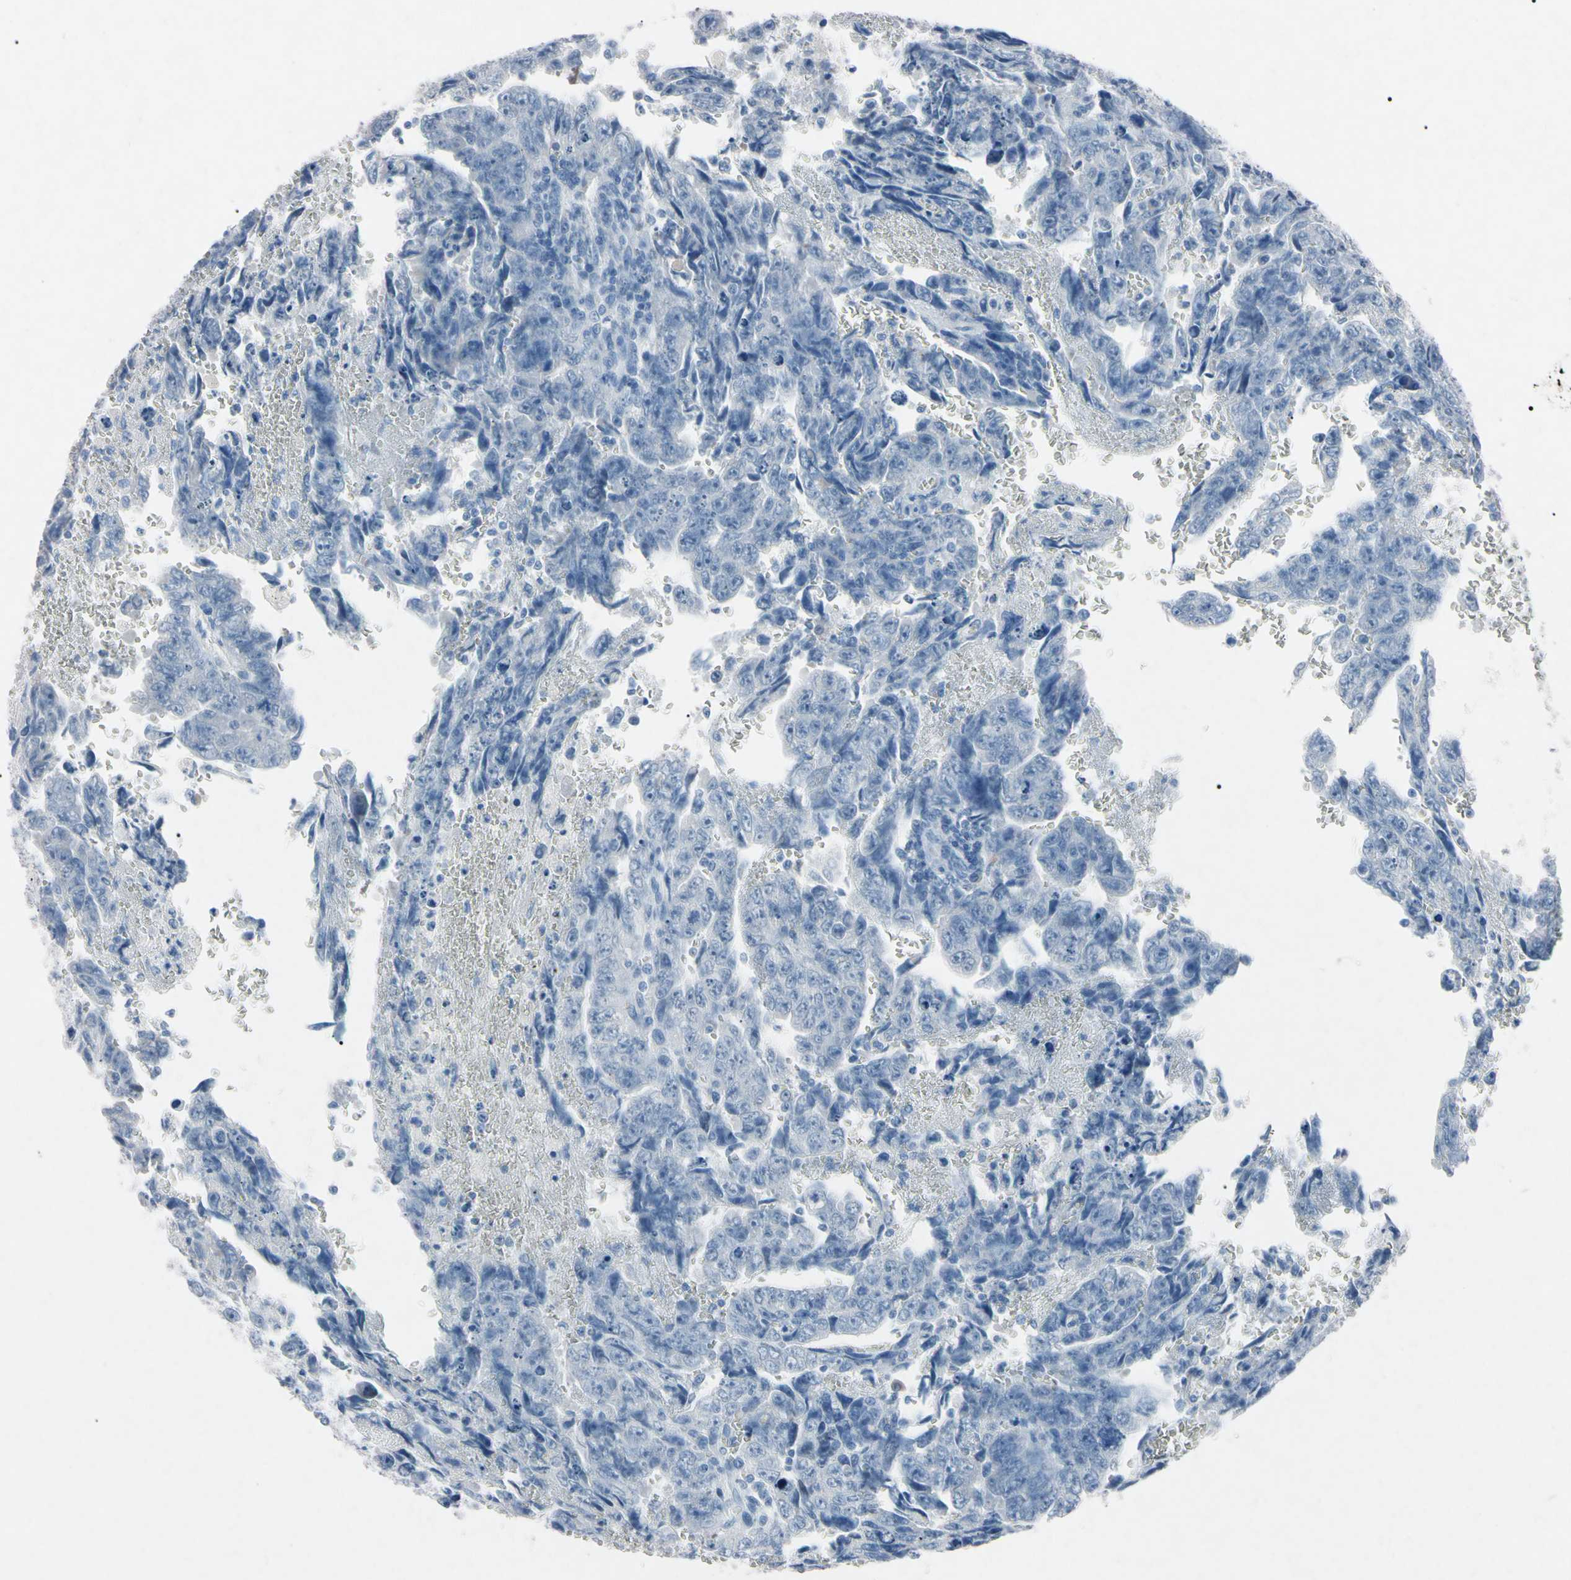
{"staining": {"intensity": "negative", "quantity": "none", "location": "none"}, "tissue": "testis cancer", "cell_type": "Tumor cells", "image_type": "cancer", "snomed": [{"axis": "morphology", "description": "Carcinoma, Embryonal, NOS"}, {"axis": "topography", "description": "Testis"}], "caption": "IHC of testis embryonal carcinoma exhibits no expression in tumor cells.", "gene": "ELN", "patient": {"sex": "male", "age": 28}}